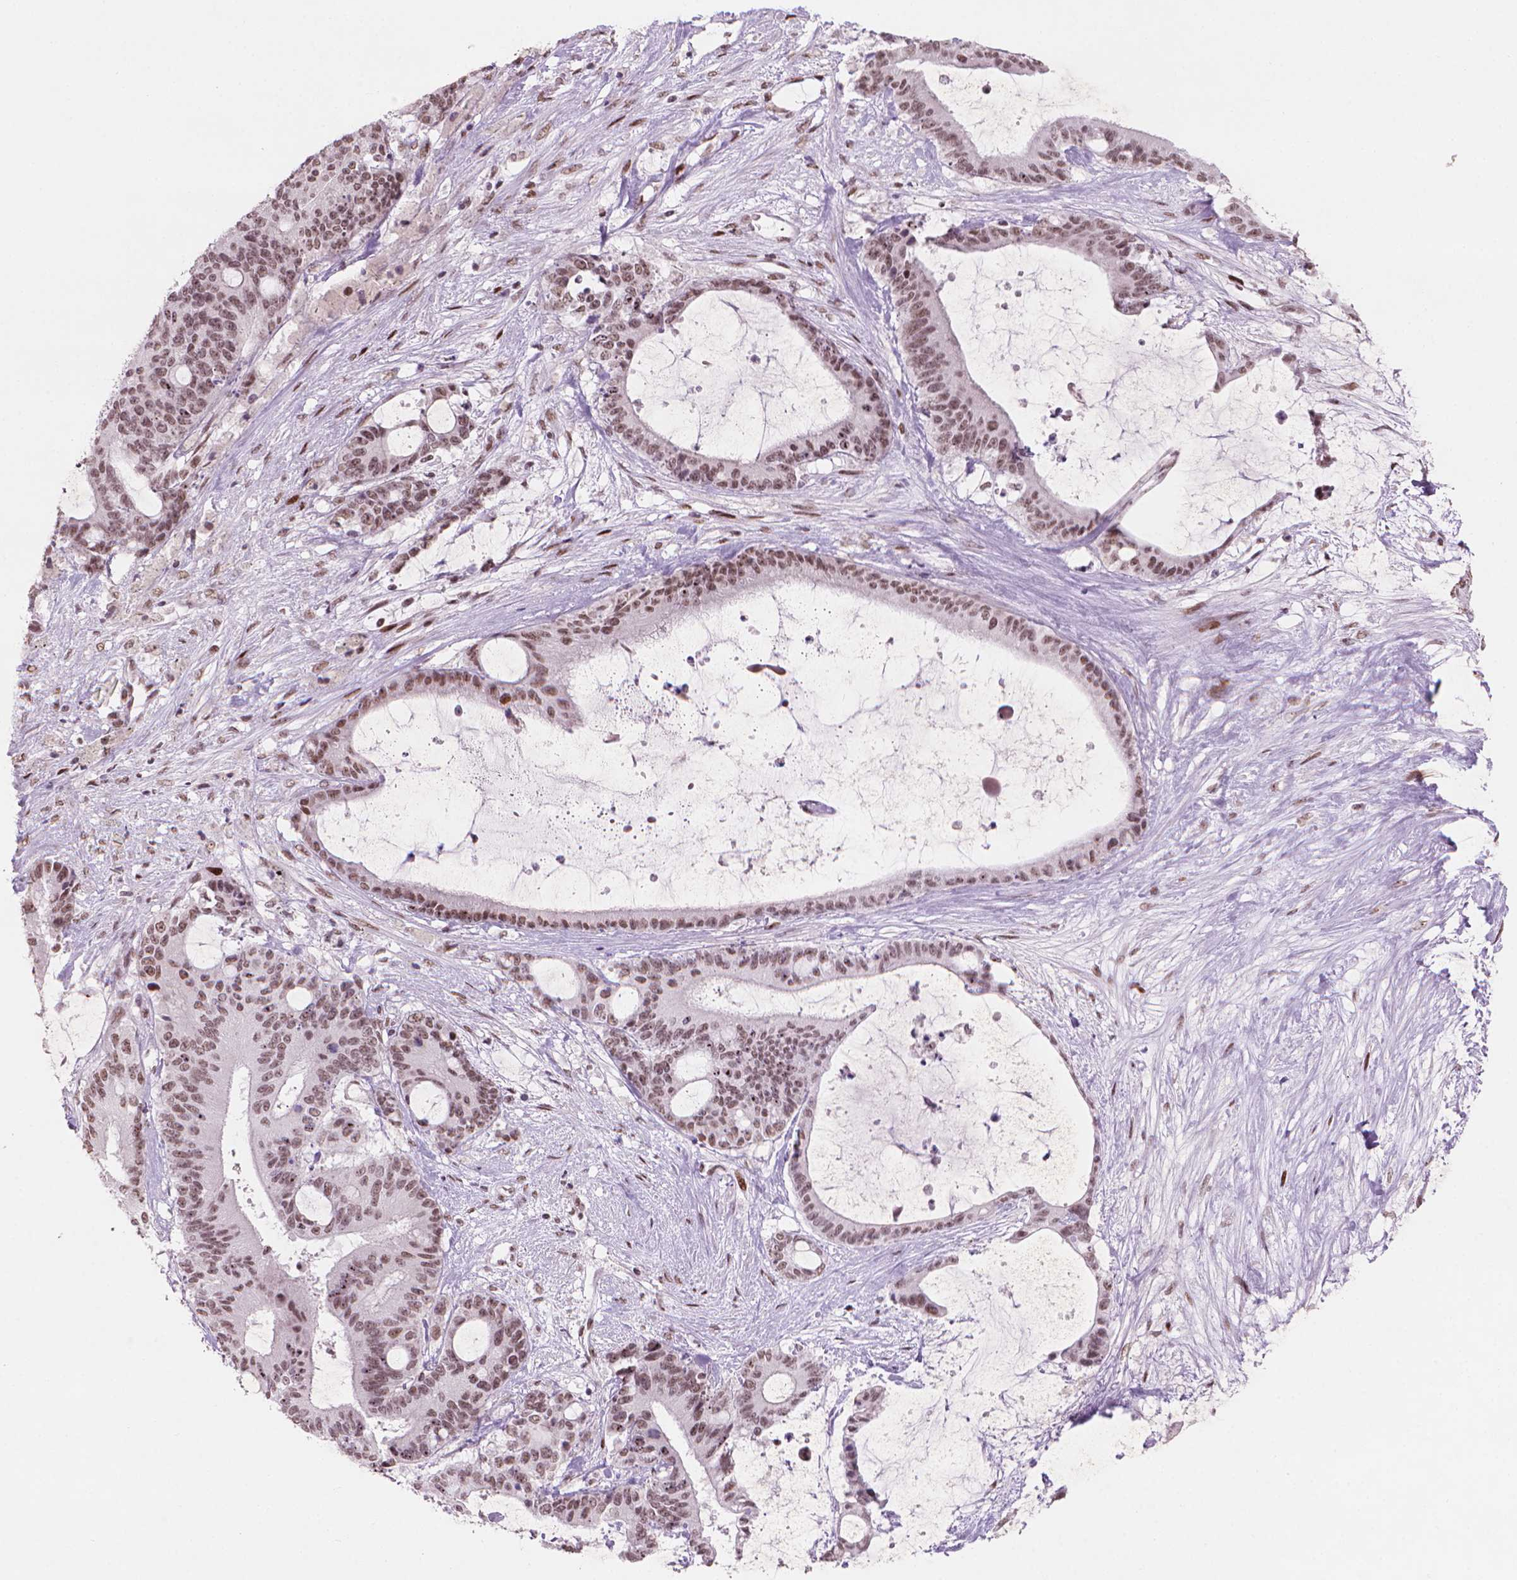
{"staining": {"intensity": "moderate", "quantity": ">75%", "location": "nuclear"}, "tissue": "liver cancer", "cell_type": "Tumor cells", "image_type": "cancer", "snomed": [{"axis": "morphology", "description": "Normal tissue, NOS"}, {"axis": "morphology", "description": "Cholangiocarcinoma"}, {"axis": "topography", "description": "Liver"}, {"axis": "topography", "description": "Peripheral nerve tissue"}], "caption": "Immunohistochemical staining of human liver cancer (cholangiocarcinoma) demonstrates medium levels of moderate nuclear protein positivity in approximately >75% of tumor cells.", "gene": "HES7", "patient": {"sex": "female", "age": 73}}